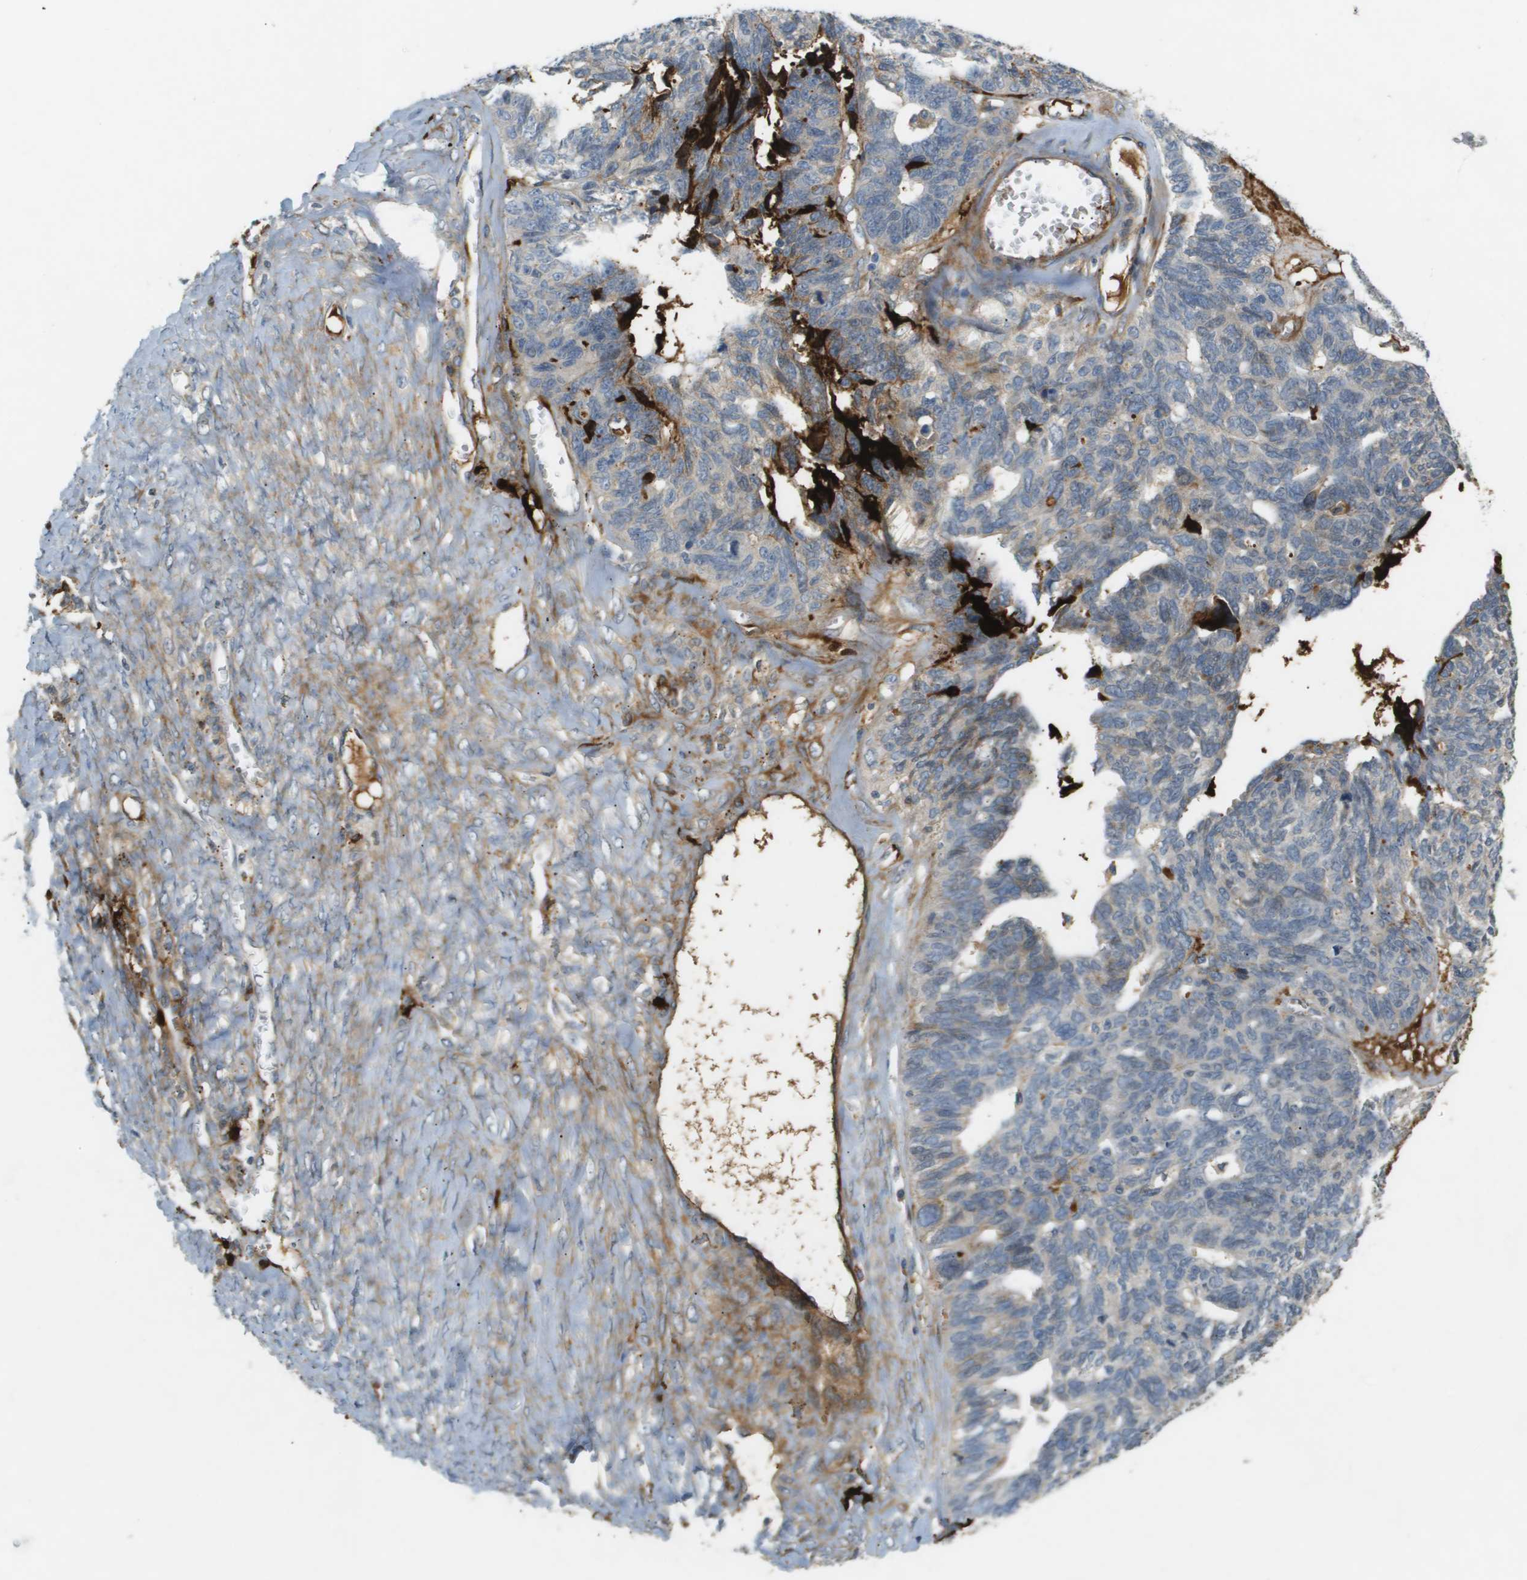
{"staining": {"intensity": "weak", "quantity": "<25%", "location": "cytoplasmic/membranous"}, "tissue": "ovarian cancer", "cell_type": "Tumor cells", "image_type": "cancer", "snomed": [{"axis": "morphology", "description": "Cystadenocarcinoma, serous, NOS"}, {"axis": "topography", "description": "Ovary"}], "caption": "This image is of serous cystadenocarcinoma (ovarian) stained with immunohistochemistry to label a protein in brown with the nuclei are counter-stained blue. There is no staining in tumor cells.", "gene": "VTN", "patient": {"sex": "female", "age": 79}}